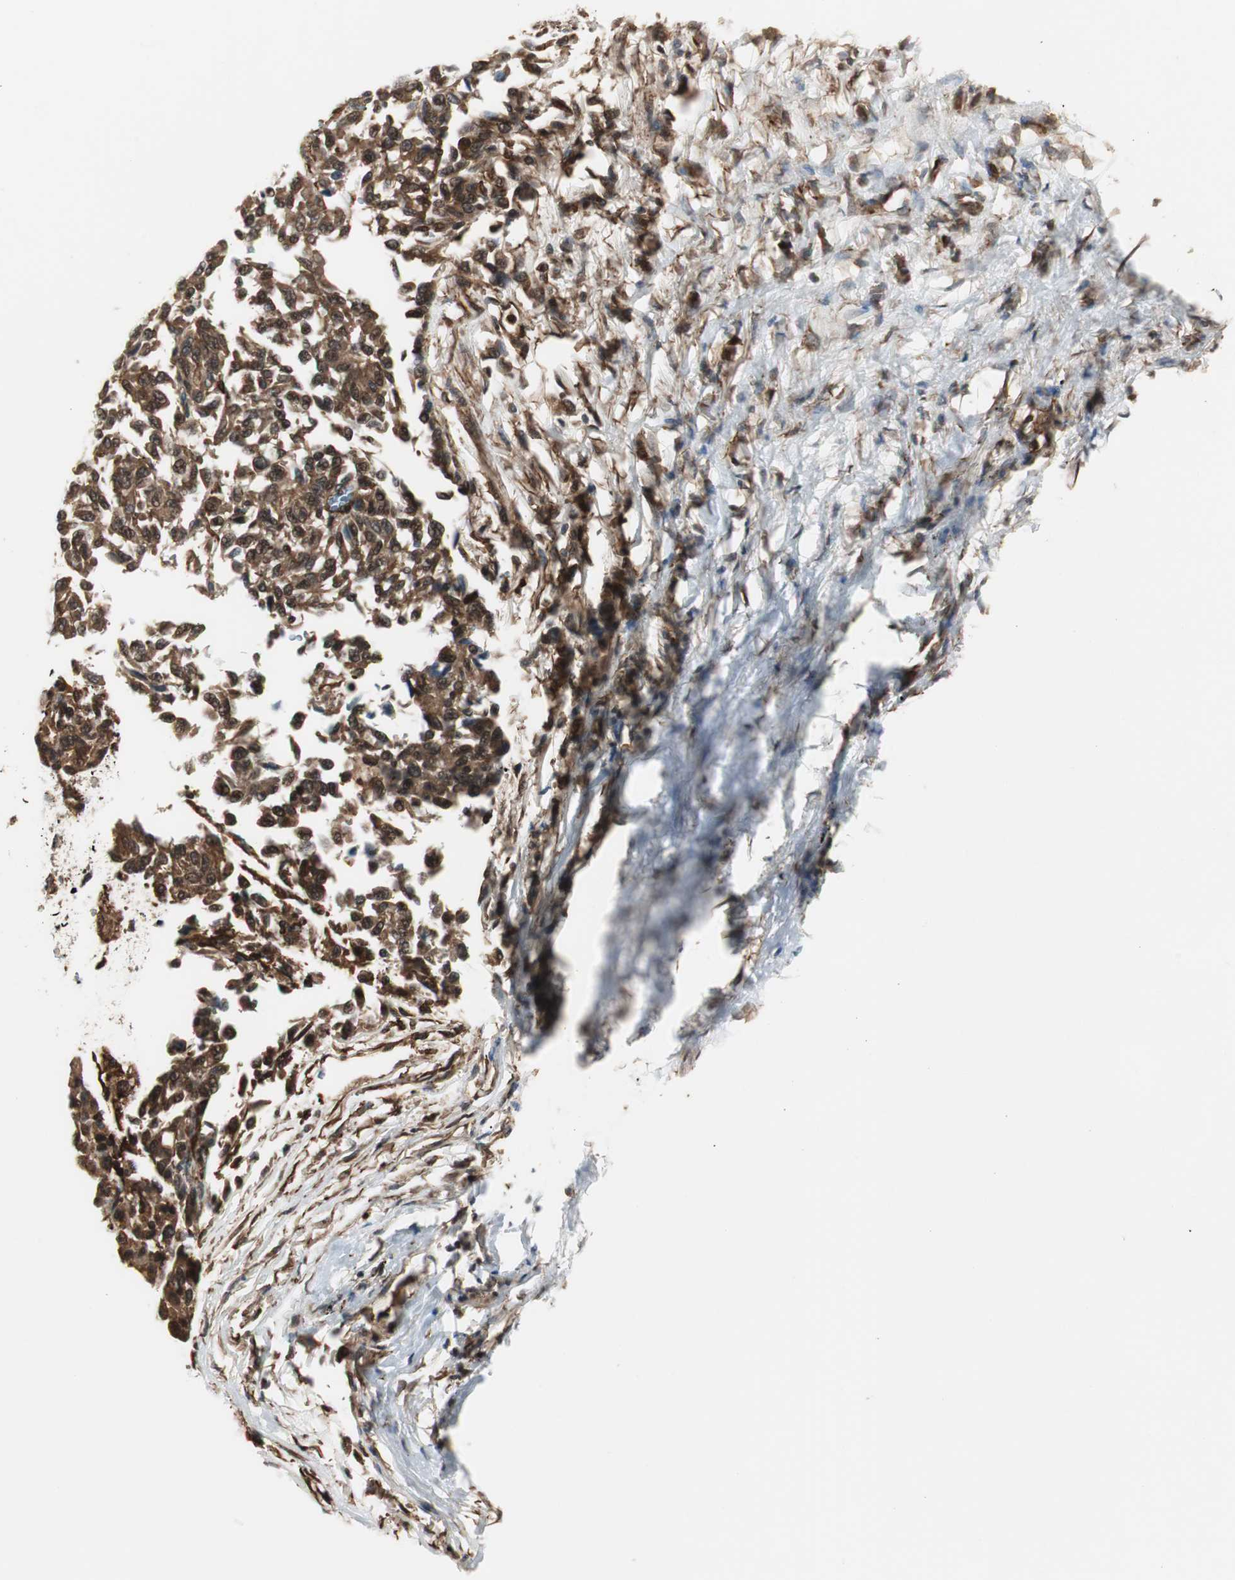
{"staining": {"intensity": "moderate", "quantity": ">75%", "location": "cytoplasmic/membranous"}, "tissue": "melanoma", "cell_type": "Tumor cells", "image_type": "cancer", "snomed": [{"axis": "morphology", "description": "Malignant melanoma, Metastatic site"}, {"axis": "topography", "description": "Lung"}], "caption": "This is a photomicrograph of IHC staining of melanoma, which shows moderate positivity in the cytoplasmic/membranous of tumor cells.", "gene": "PTPN11", "patient": {"sex": "male", "age": 64}}